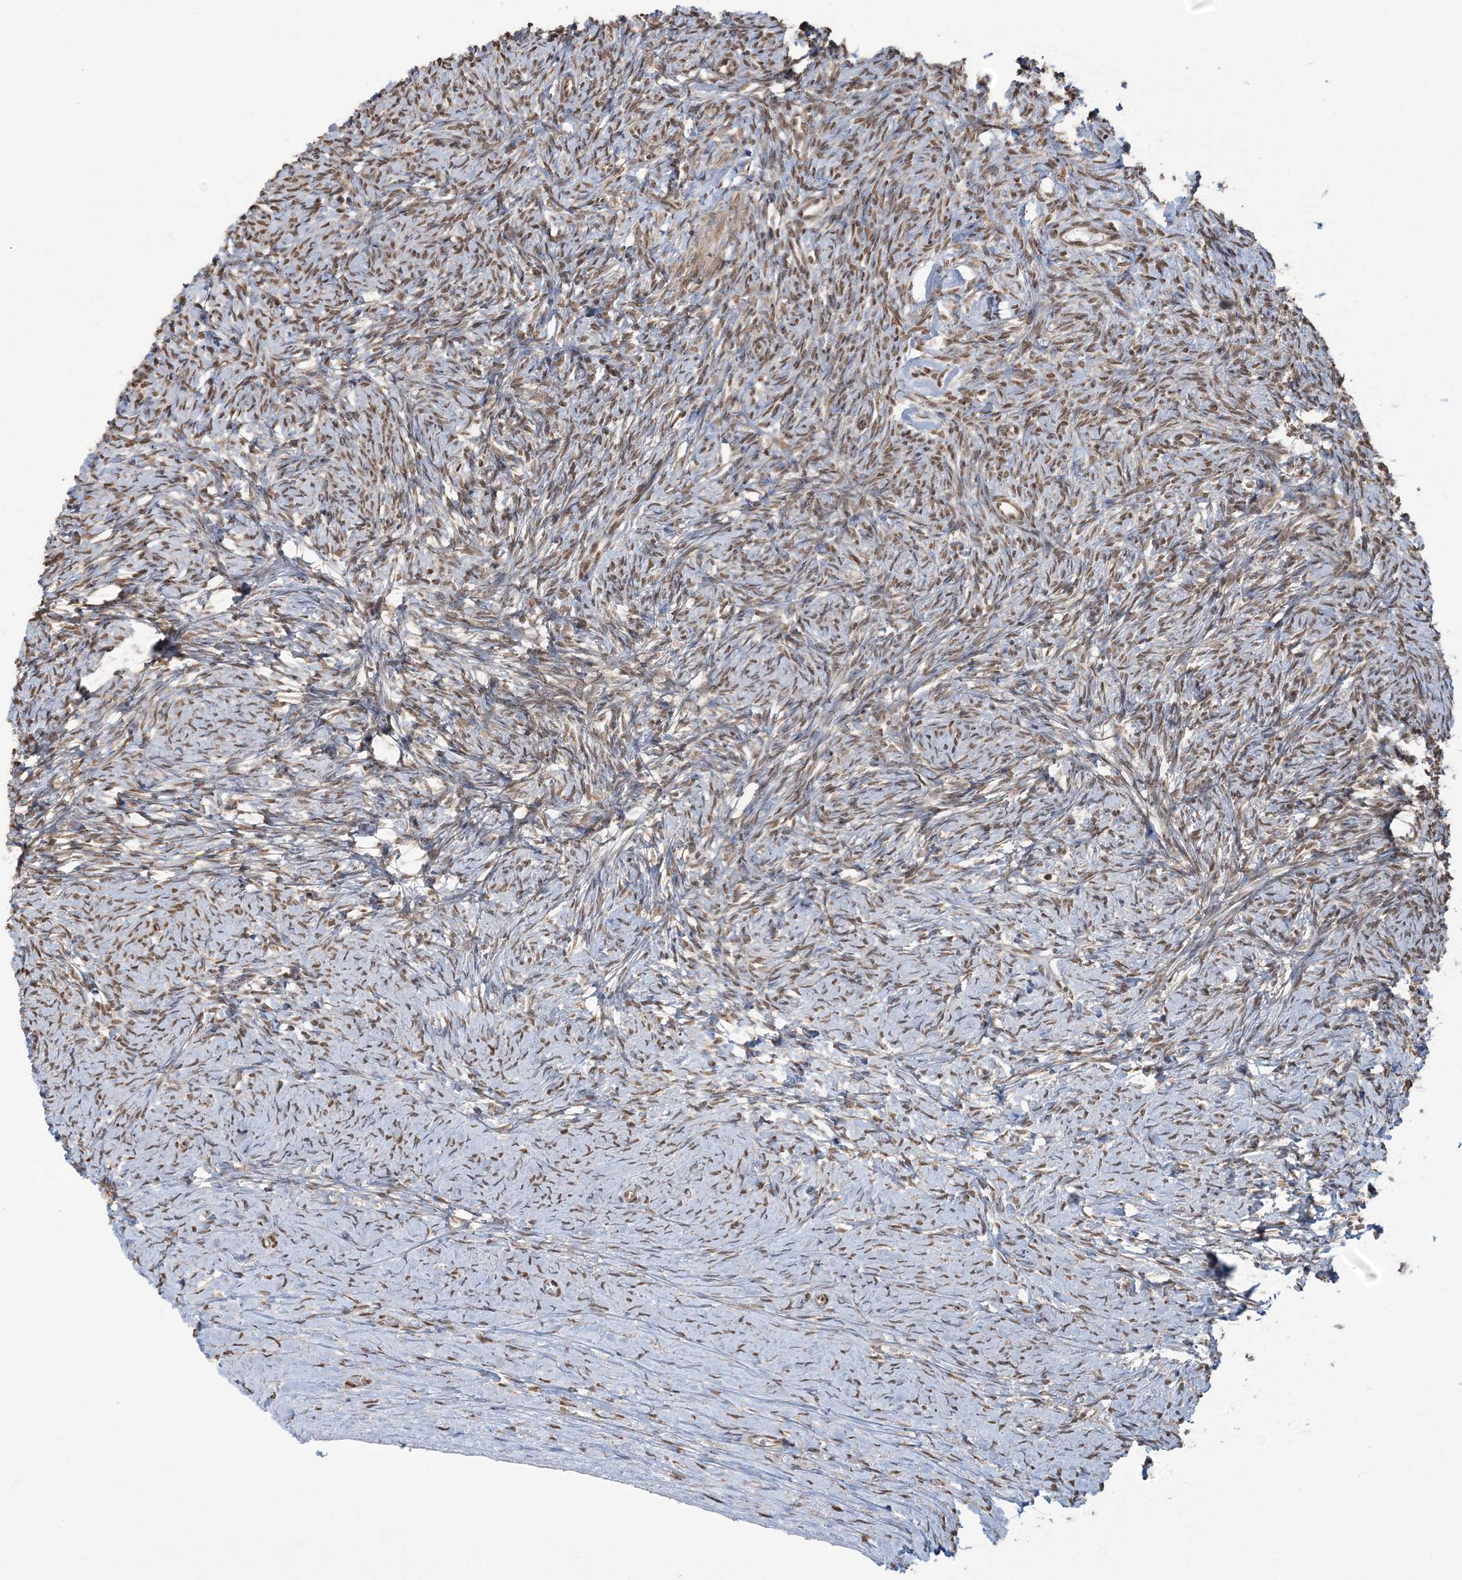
{"staining": {"intensity": "moderate", "quantity": "25%-75%", "location": "nuclear"}, "tissue": "ovary", "cell_type": "Ovarian stroma cells", "image_type": "normal", "snomed": [{"axis": "morphology", "description": "Normal tissue, NOS"}, {"axis": "morphology", "description": "Developmental malformation"}, {"axis": "topography", "description": "Ovary"}], "caption": "Benign ovary was stained to show a protein in brown. There is medium levels of moderate nuclear expression in about 25%-75% of ovarian stroma cells. (DAB IHC, brown staining for protein, blue staining for nuclei).", "gene": "ZNF839", "patient": {"sex": "female", "age": 39}}